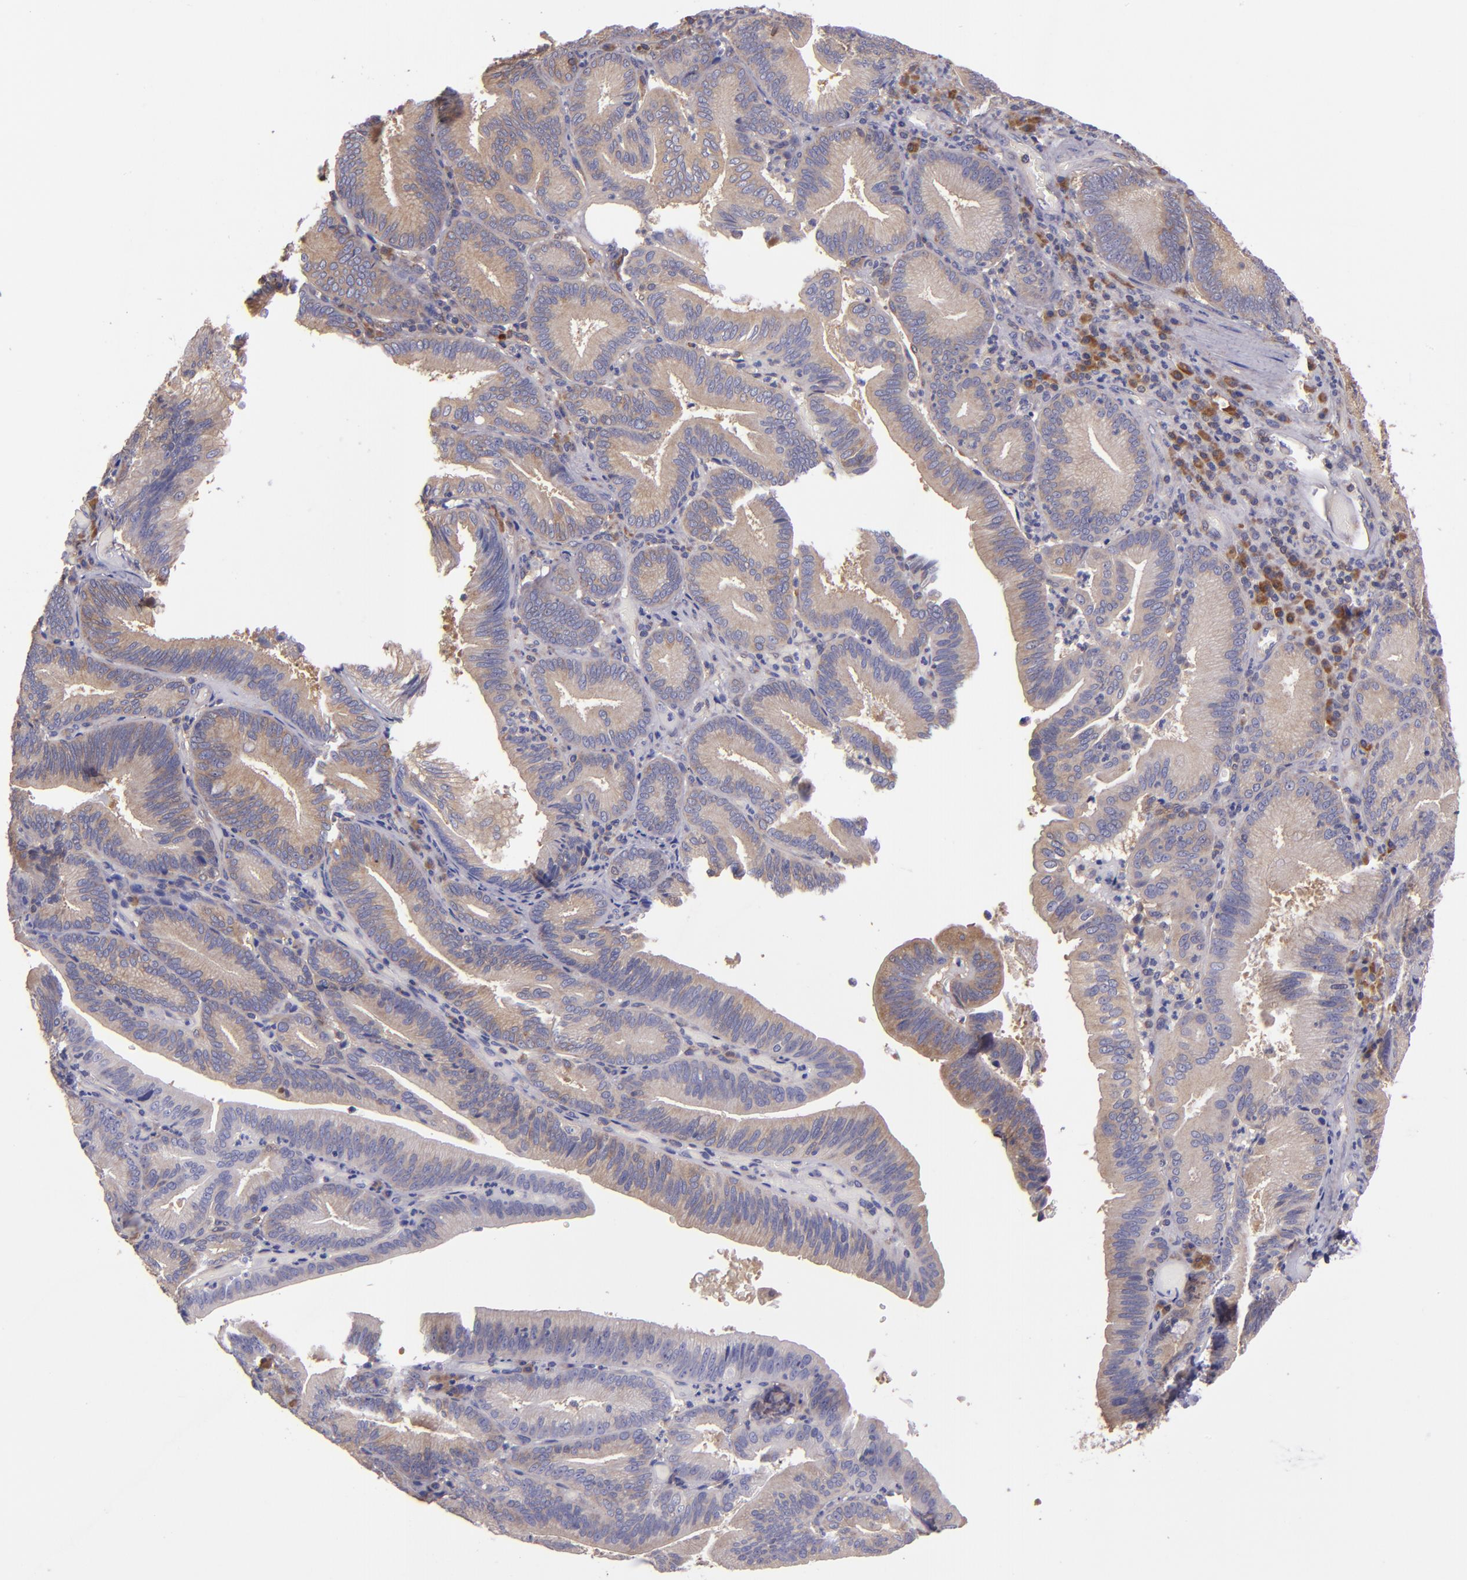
{"staining": {"intensity": "weak", "quantity": "25%-75%", "location": "cytoplasmic/membranous"}, "tissue": "pancreatic cancer", "cell_type": "Tumor cells", "image_type": "cancer", "snomed": [{"axis": "morphology", "description": "Adenocarcinoma, NOS"}, {"axis": "topography", "description": "Pancreas"}], "caption": "Immunohistochemistry (DAB (3,3'-diaminobenzidine)) staining of human pancreatic cancer (adenocarcinoma) reveals weak cytoplasmic/membranous protein expression in about 25%-75% of tumor cells.", "gene": "CARS1", "patient": {"sex": "male", "age": 82}}